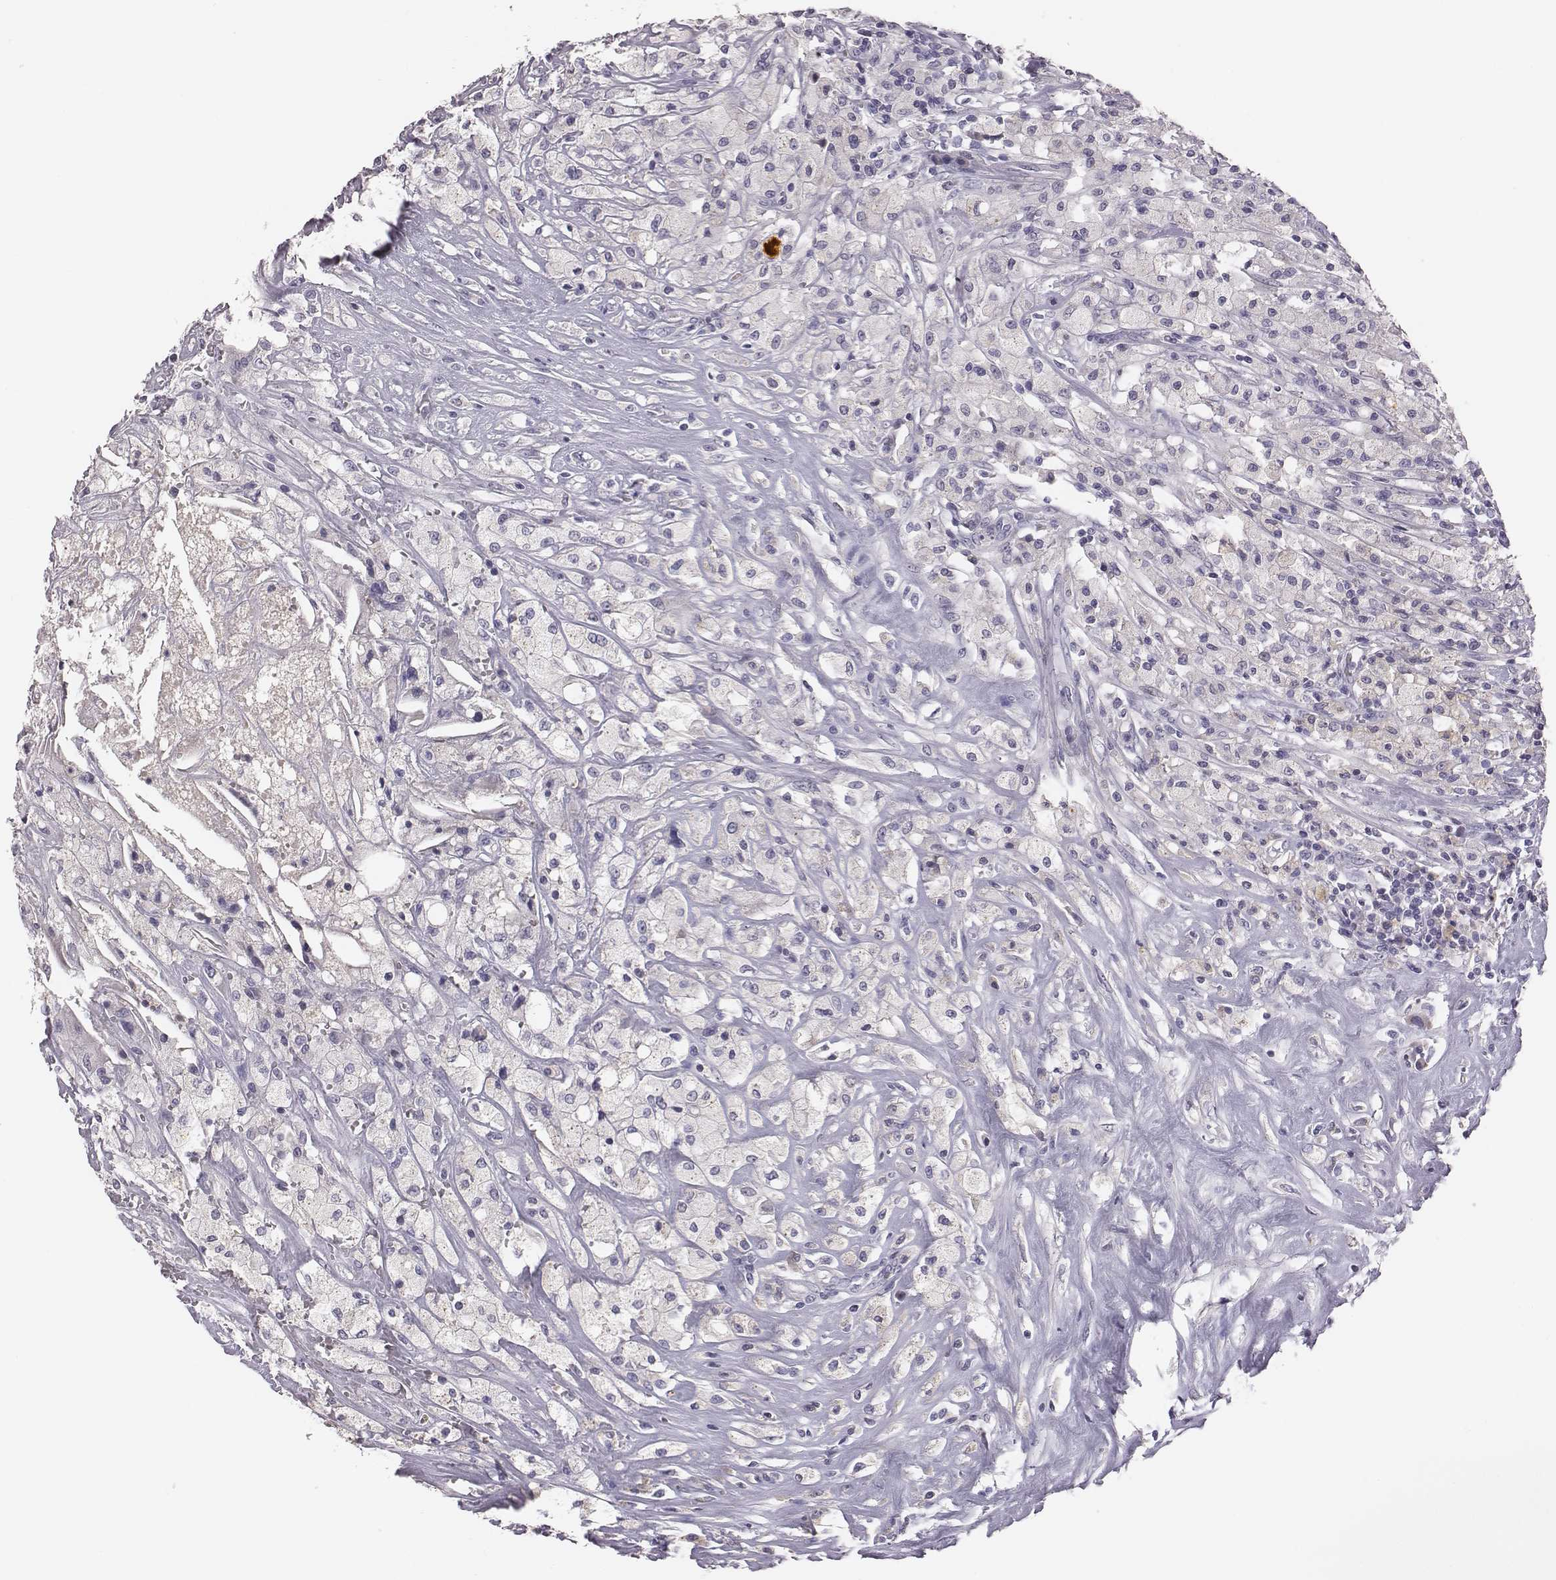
{"staining": {"intensity": "negative", "quantity": "none", "location": "none"}, "tissue": "testis cancer", "cell_type": "Tumor cells", "image_type": "cancer", "snomed": [{"axis": "morphology", "description": "Necrosis, NOS"}, {"axis": "morphology", "description": "Carcinoma, Embryonal, NOS"}, {"axis": "topography", "description": "Testis"}], "caption": "High power microscopy micrograph of an immunohistochemistry histopathology image of testis cancer, revealing no significant positivity in tumor cells.", "gene": "EN1", "patient": {"sex": "male", "age": 19}}